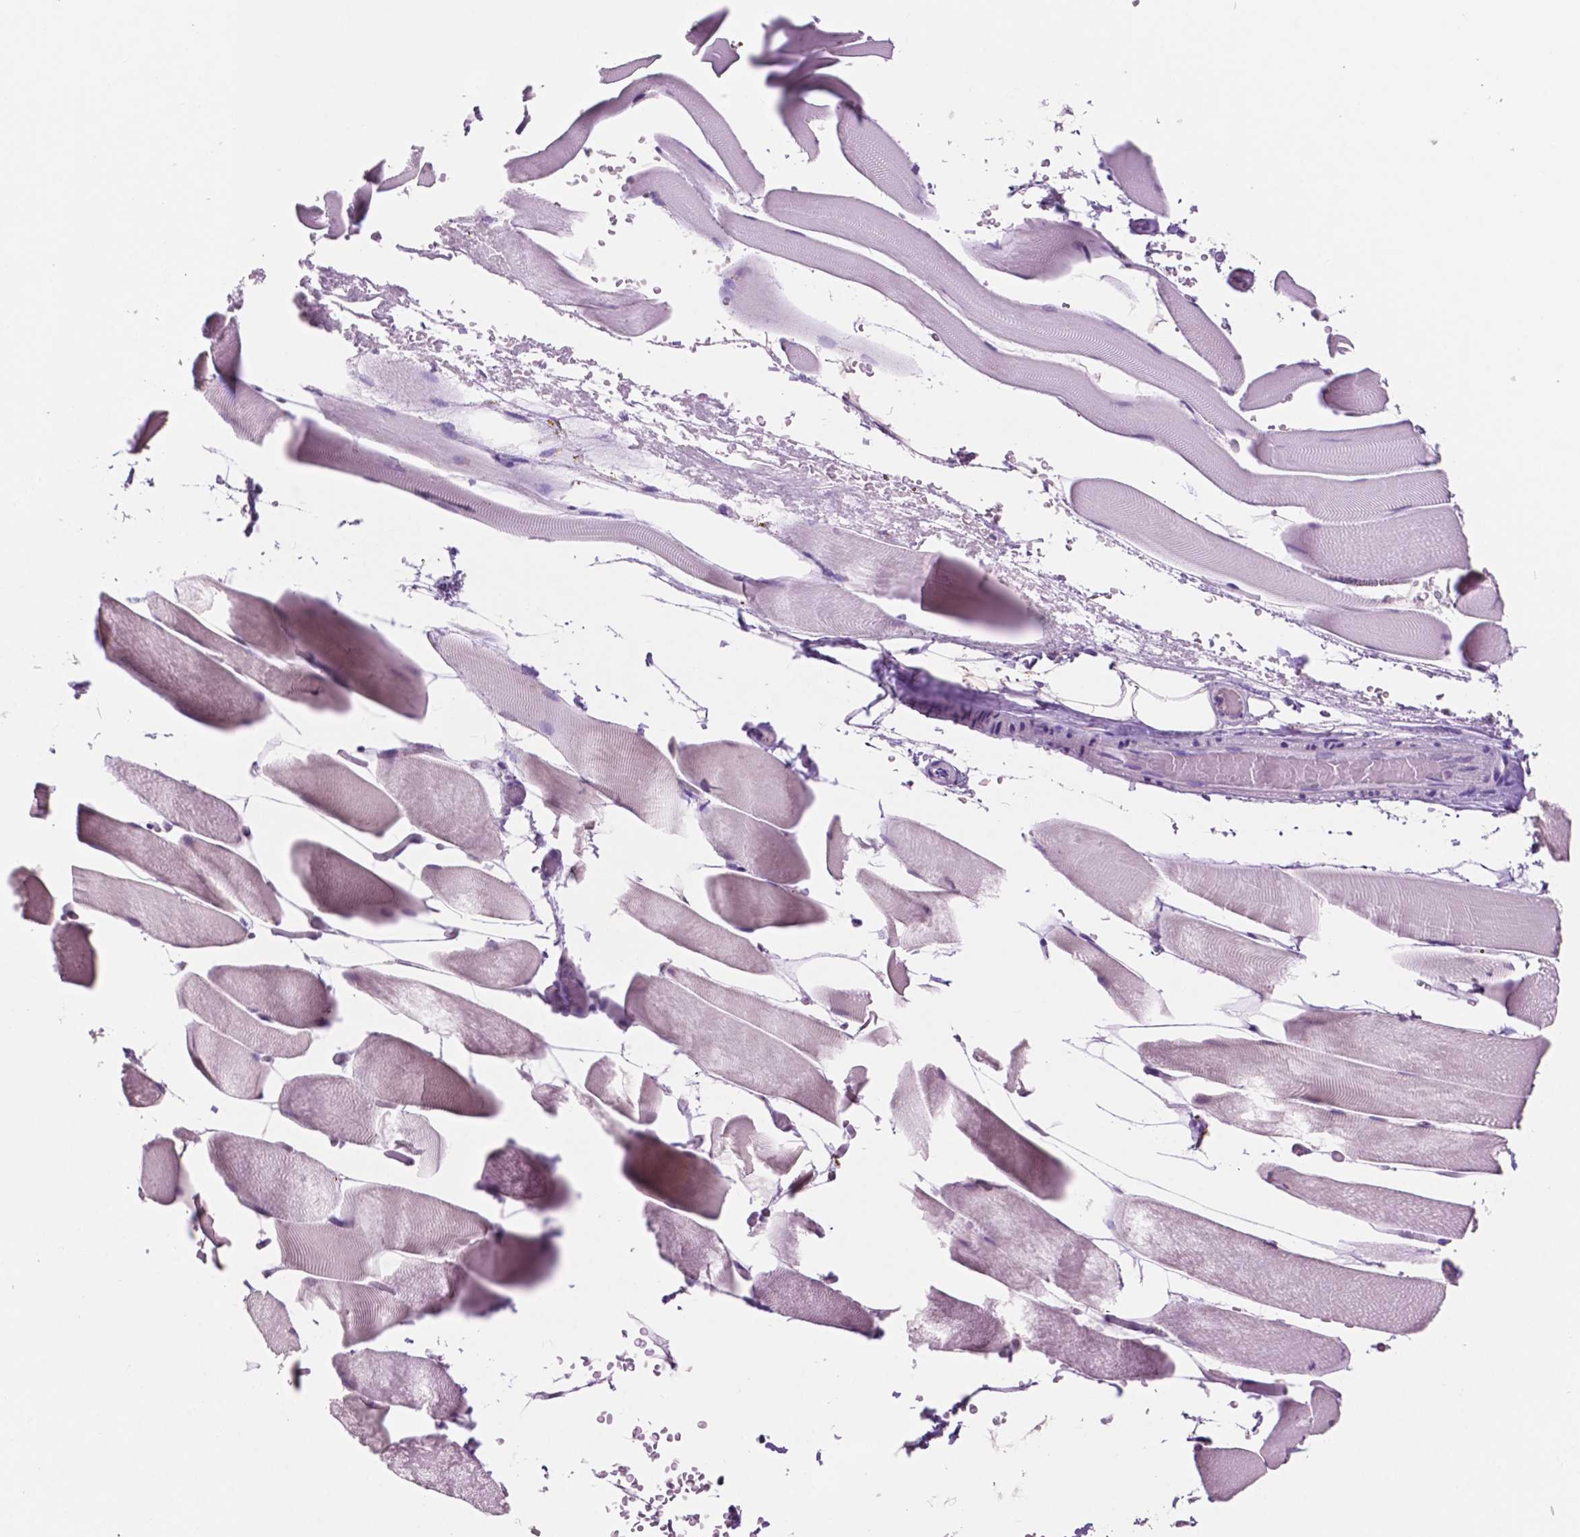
{"staining": {"intensity": "negative", "quantity": "none", "location": "none"}, "tissue": "skeletal muscle", "cell_type": "Myocytes", "image_type": "normal", "snomed": [{"axis": "morphology", "description": "Normal tissue, NOS"}, {"axis": "topography", "description": "Skeletal muscle"}], "caption": "Immunohistochemistry (IHC) of benign skeletal muscle exhibits no staining in myocytes.", "gene": "IDO1", "patient": {"sex": "female", "age": 37}}